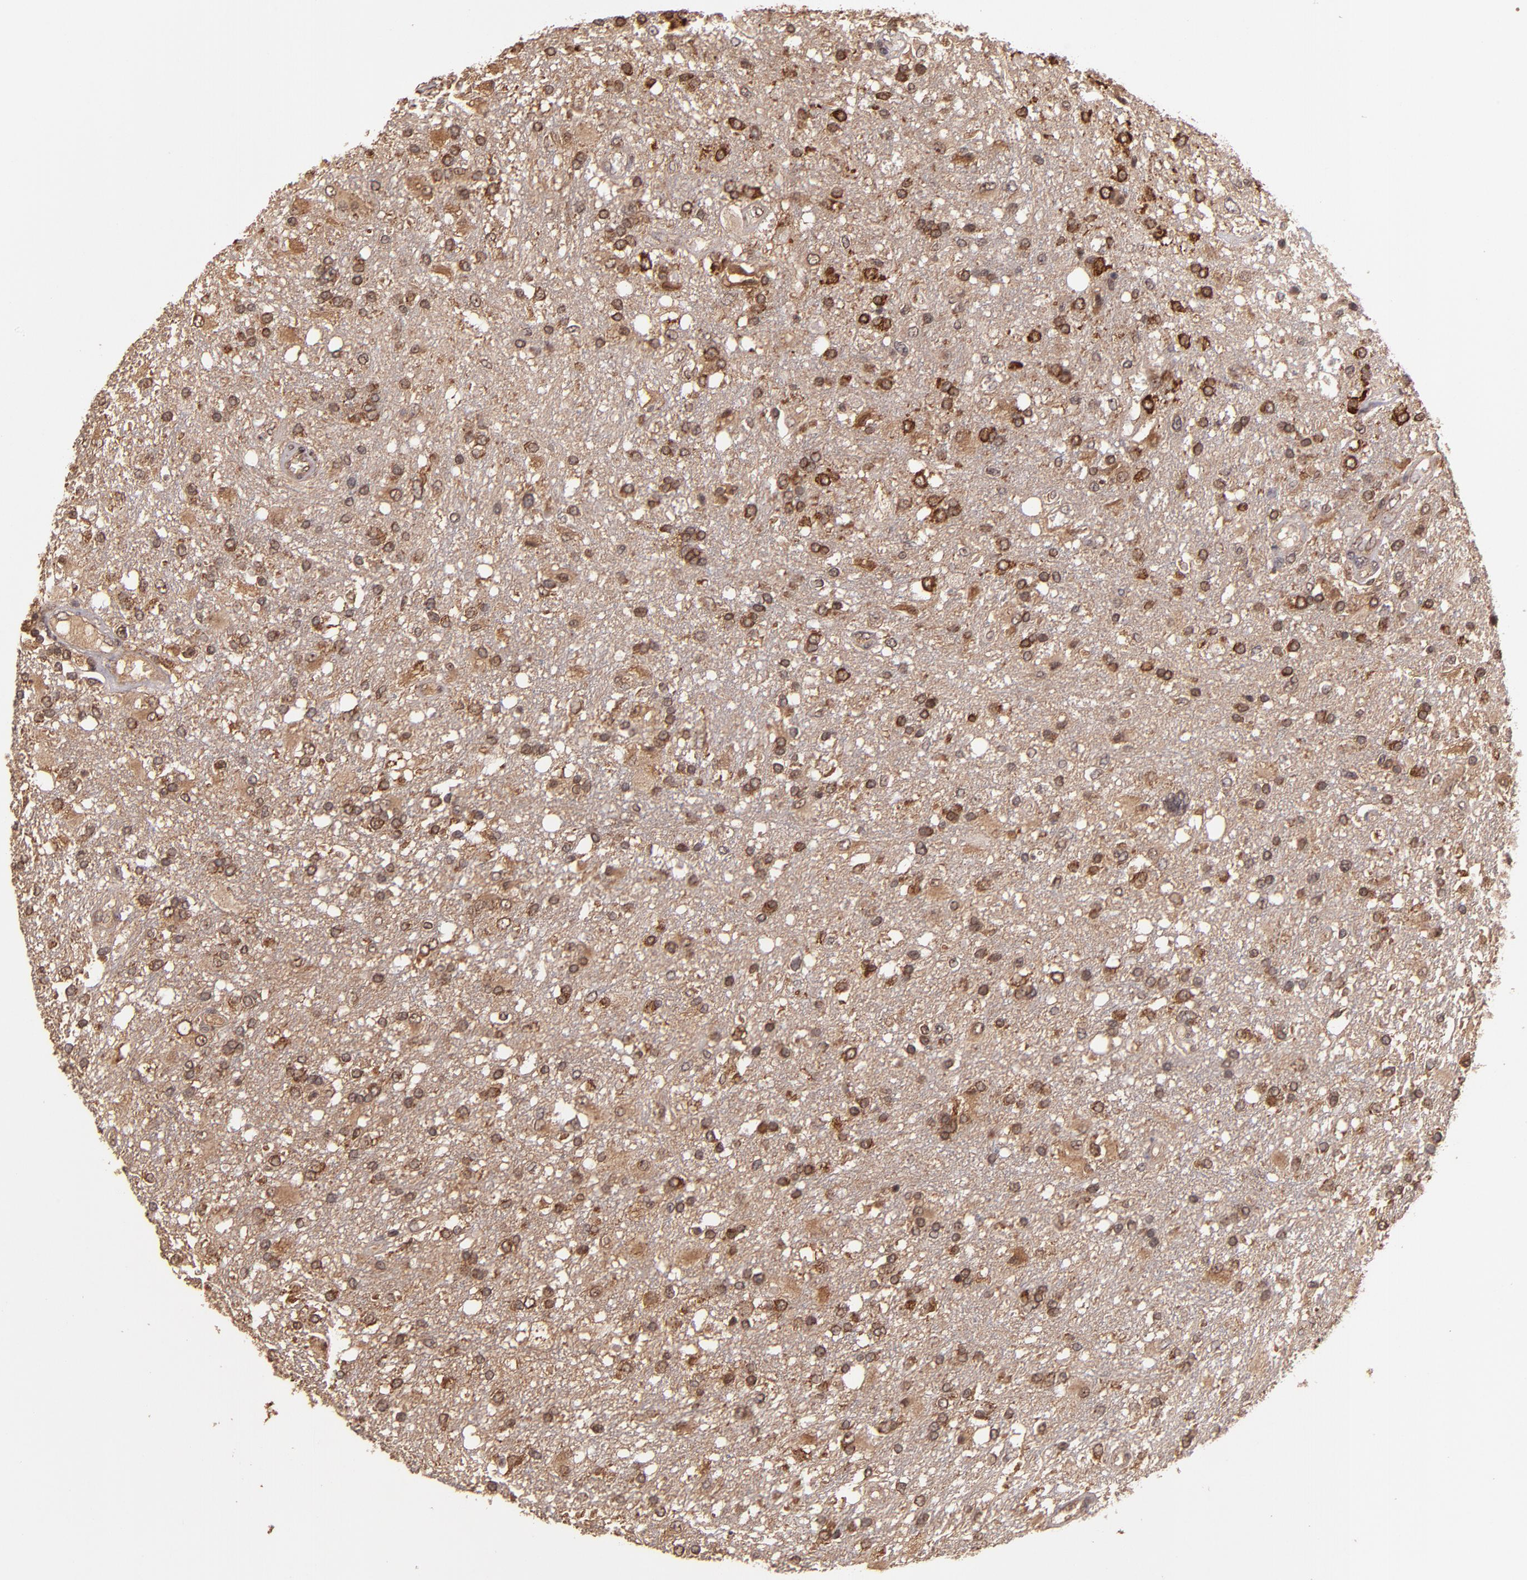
{"staining": {"intensity": "negative", "quantity": "none", "location": "none"}, "tissue": "glioma", "cell_type": "Tumor cells", "image_type": "cancer", "snomed": [{"axis": "morphology", "description": "Glioma, malignant, High grade"}, {"axis": "topography", "description": "Cerebral cortex"}], "caption": "Tumor cells are negative for protein expression in human high-grade glioma (malignant). (DAB IHC visualized using brightfield microscopy, high magnification).", "gene": "RIOK3", "patient": {"sex": "male", "age": 79}}